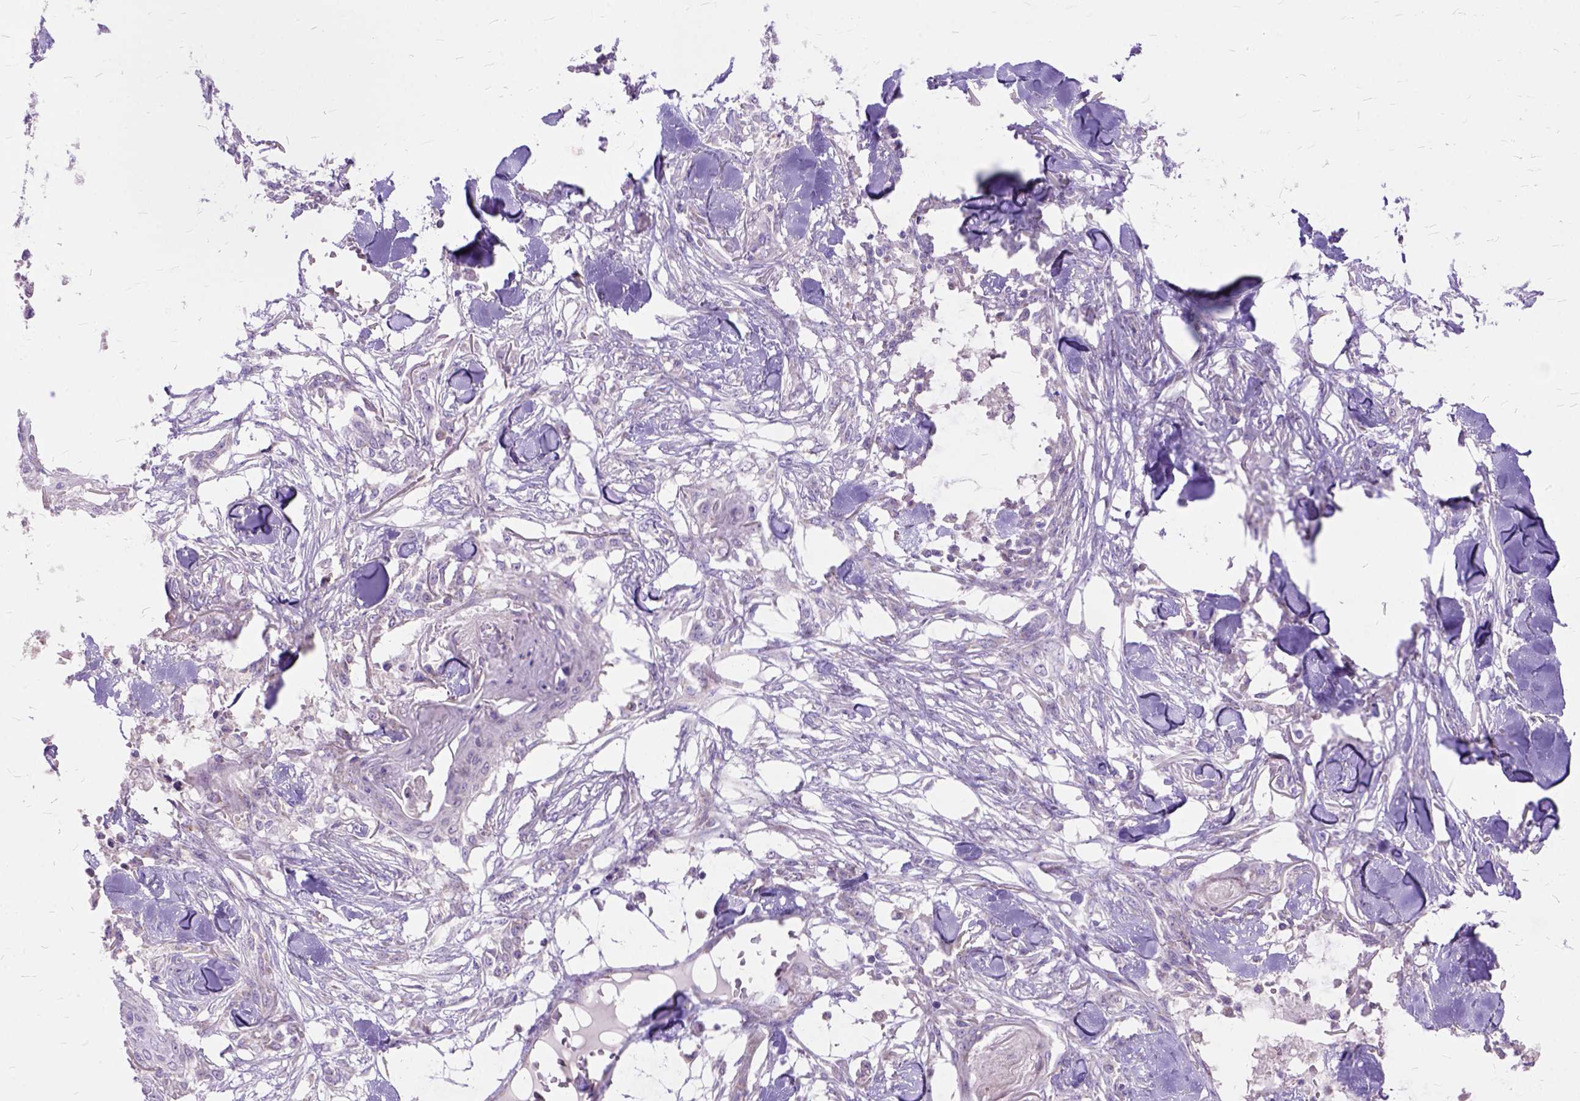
{"staining": {"intensity": "negative", "quantity": "none", "location": "none"}, "tissue": "skin cancer", "cell_type": "Tumor cells", "image_type": "cancer", "snomed": [{"axis": "morphology", "description": "Squamous cell carcinoma, NOS"}, {"axis": "topography", "description": "Skin"}], "caption": "Immunohistochemistry photomicrograph of neoplastic tissue: human skin cancer (squamous cell carcinoma) stained with DAB shows no significant protein expression in tumor cells. (DAB IHC visualized using brightfield microscopy, high magnification).", "gene": "CTAG2", "patient": {"sex": "female", "age": 59}}